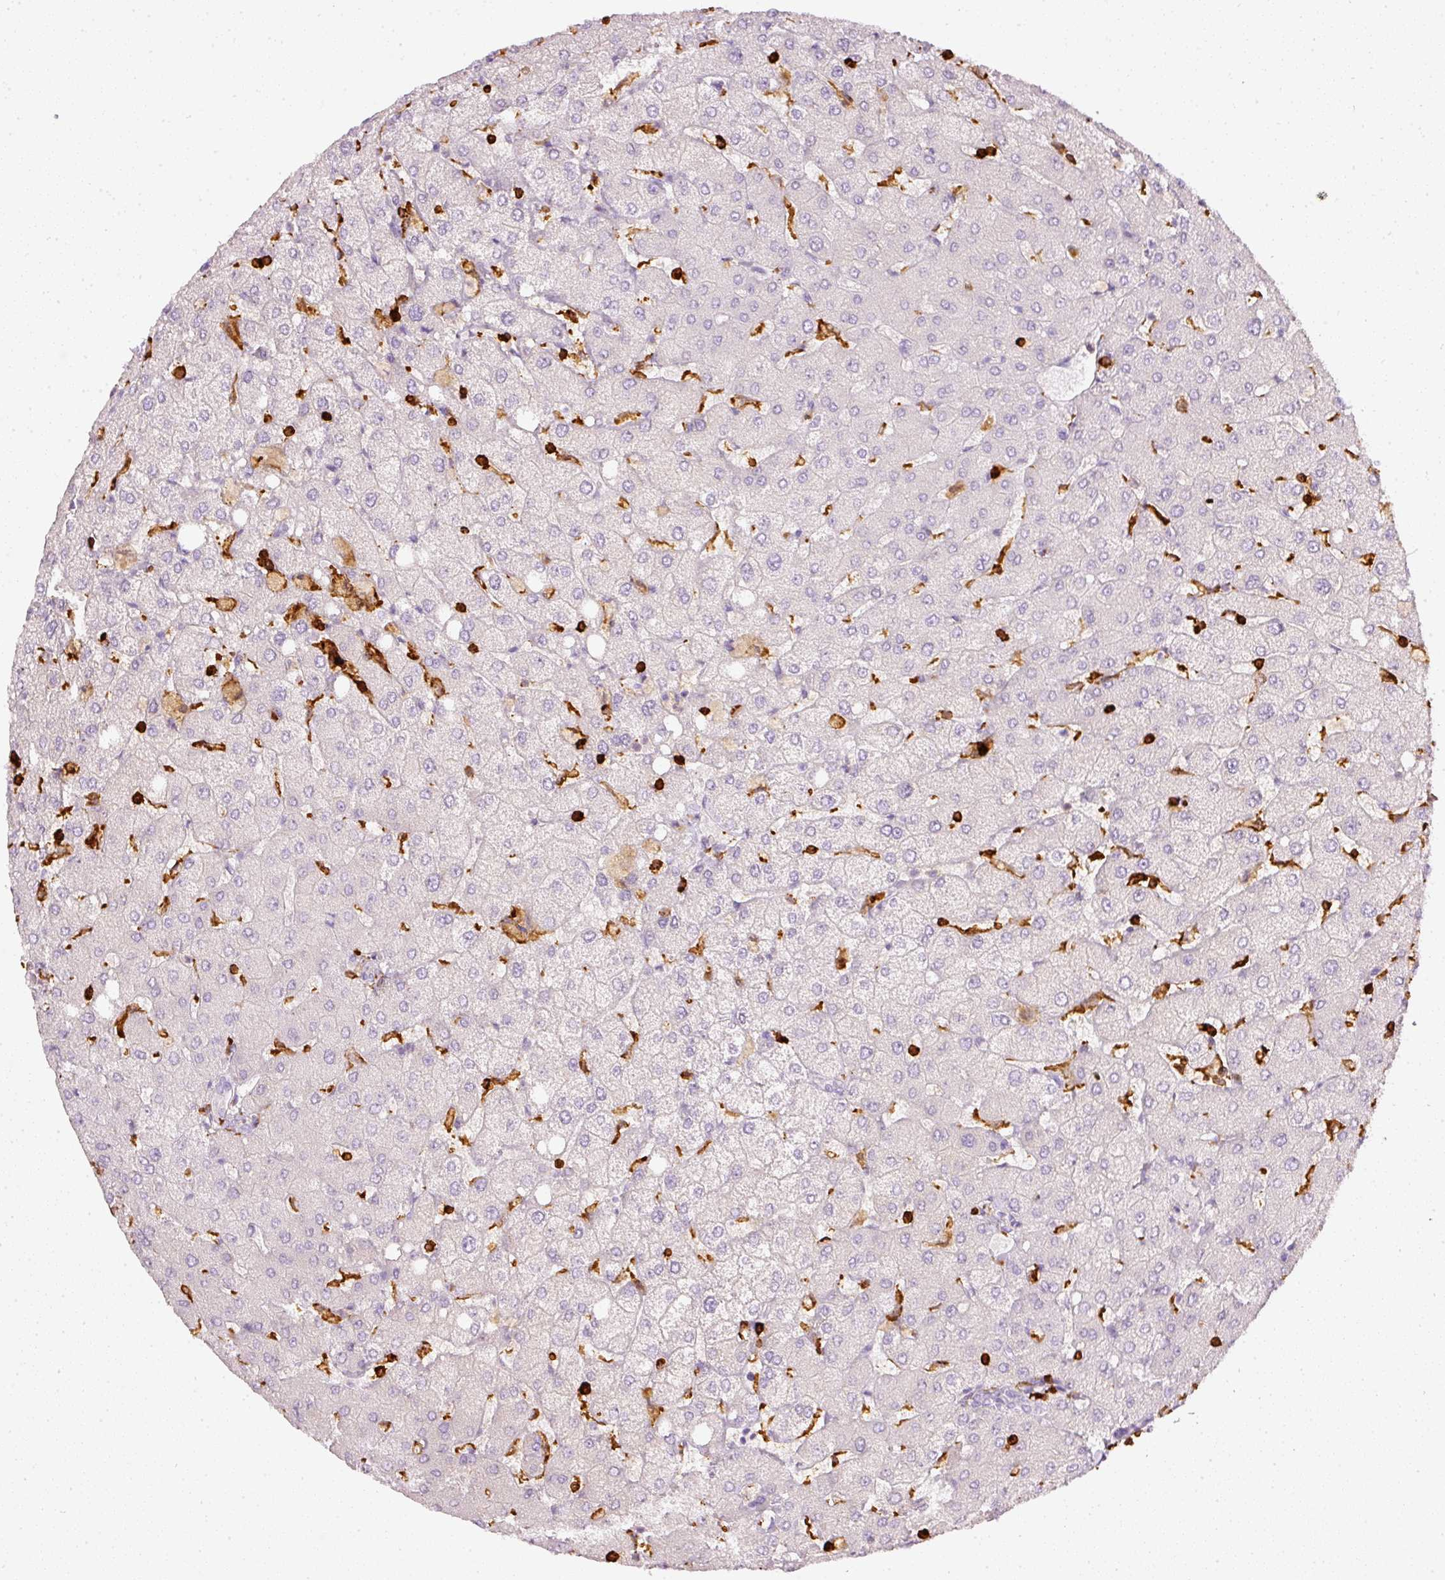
{"staining": {"intensity": "negative", "quantity": "none", "location": "none"}, "tissue": "liver", "cell_type": "Cholangiocytes", "image_type": "normal", "snomed": [{"axis": "morphology", "description": "Normal tissue, NOS"}, {"axis": "topography", "description": "Liver"}], "caption": "Image shows no protein positivity in cholangiocytes of benign liver.", "gene": "EVL", "patient": {"sex": "female", "age": 54}}